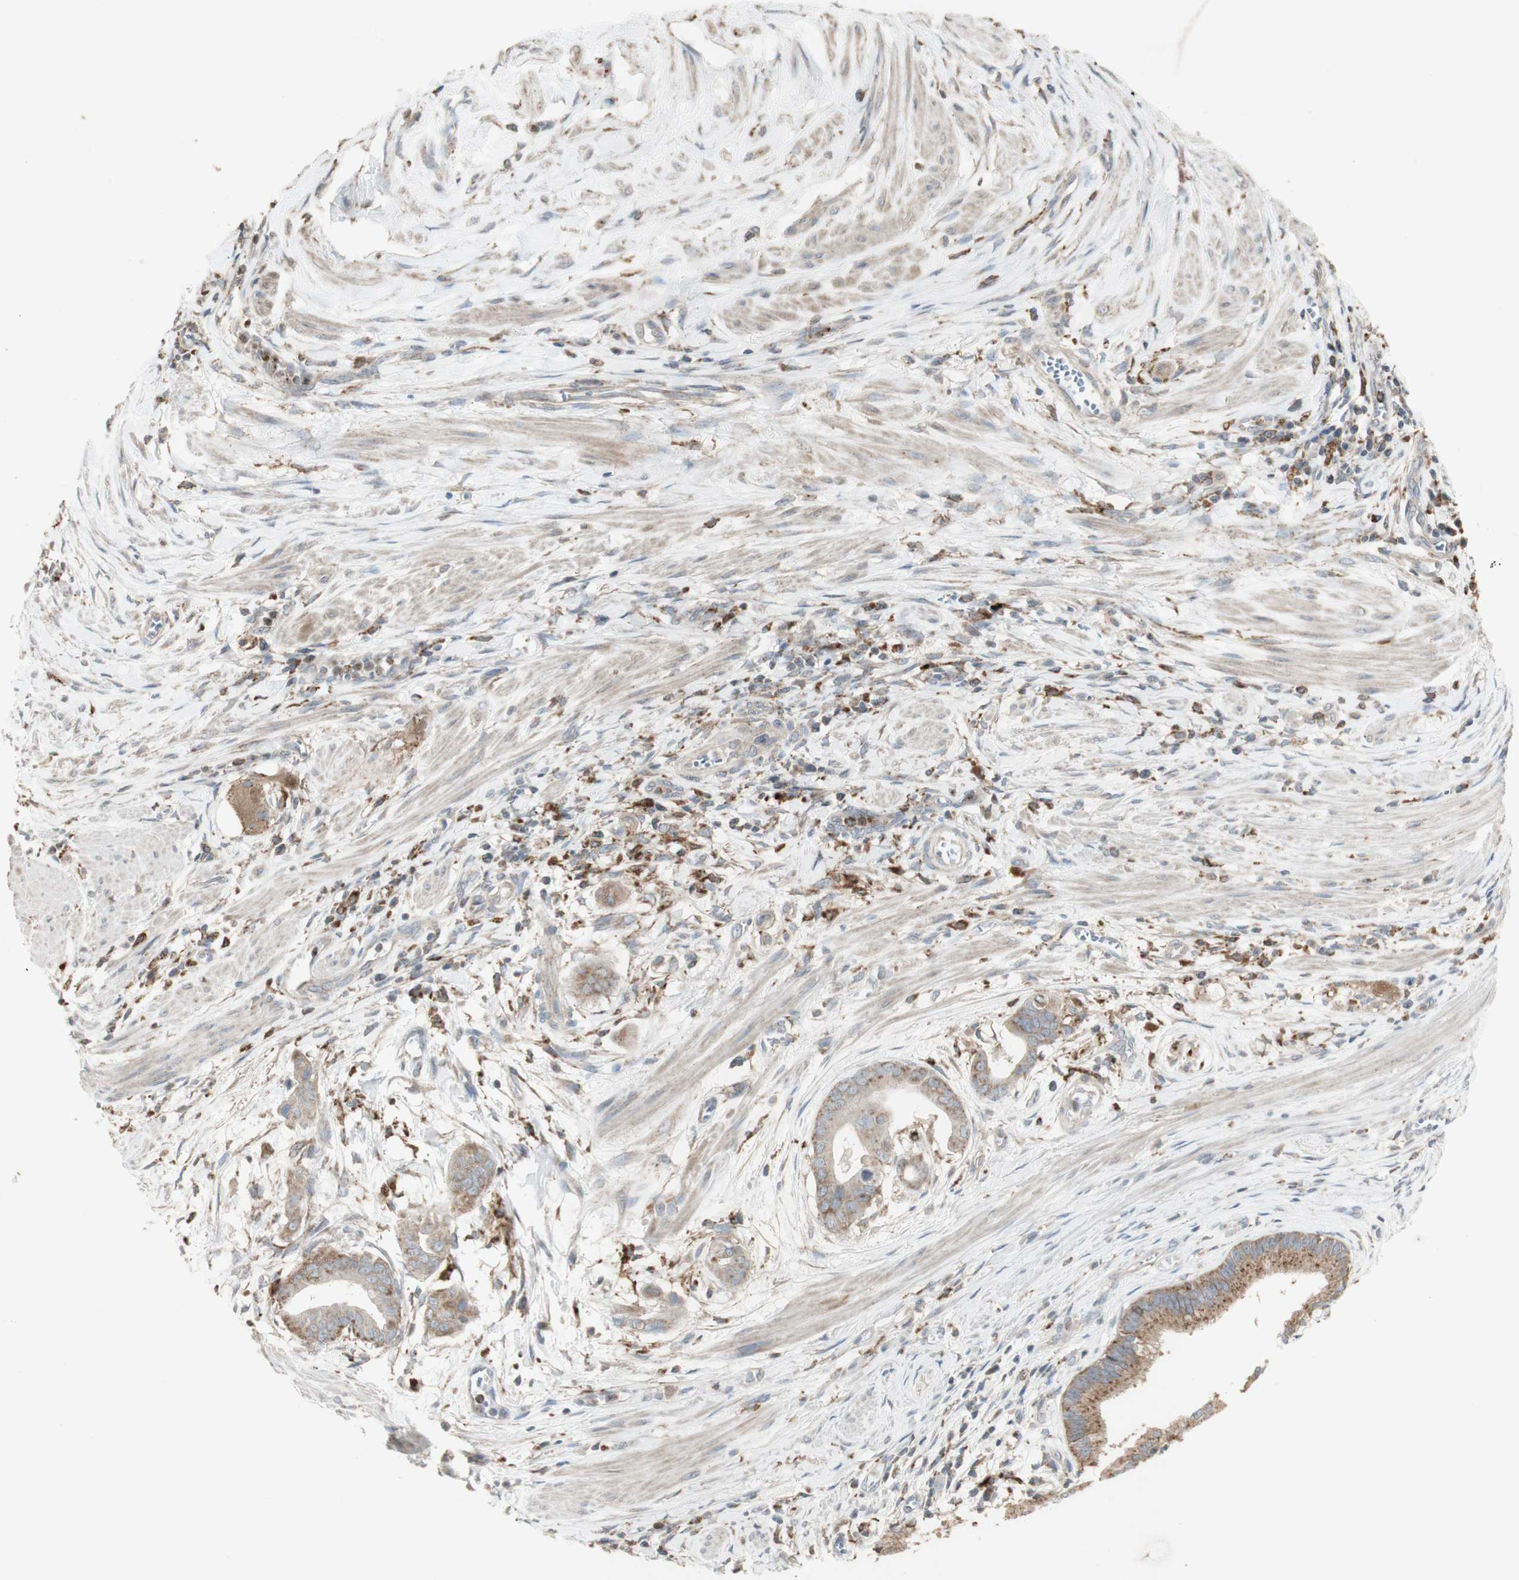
{"staining": {"intensity": "moderate", "quantity": "25%-75%", "location": "cytoplasmic/membranous"}, "tissue": "pancreatic cancer", "cell_type": "Tumor cells", "image_type": "cancer", "snomed": [{"axis": "morphology", "description": "Adenocarcinoma, NOS"}, {"axis": "topography", "description": "Pancreas"}], "caption": "Pancreatic cancer (adenocarcinoma) stained for a protein exhibits moderate cytoplasmic/membranous positivity in tumor cells. (IHC, brightfield microscopy, high magnification).", "gene": "ATP6V1E1", "patient": {"sex": "female", "age": 75}}